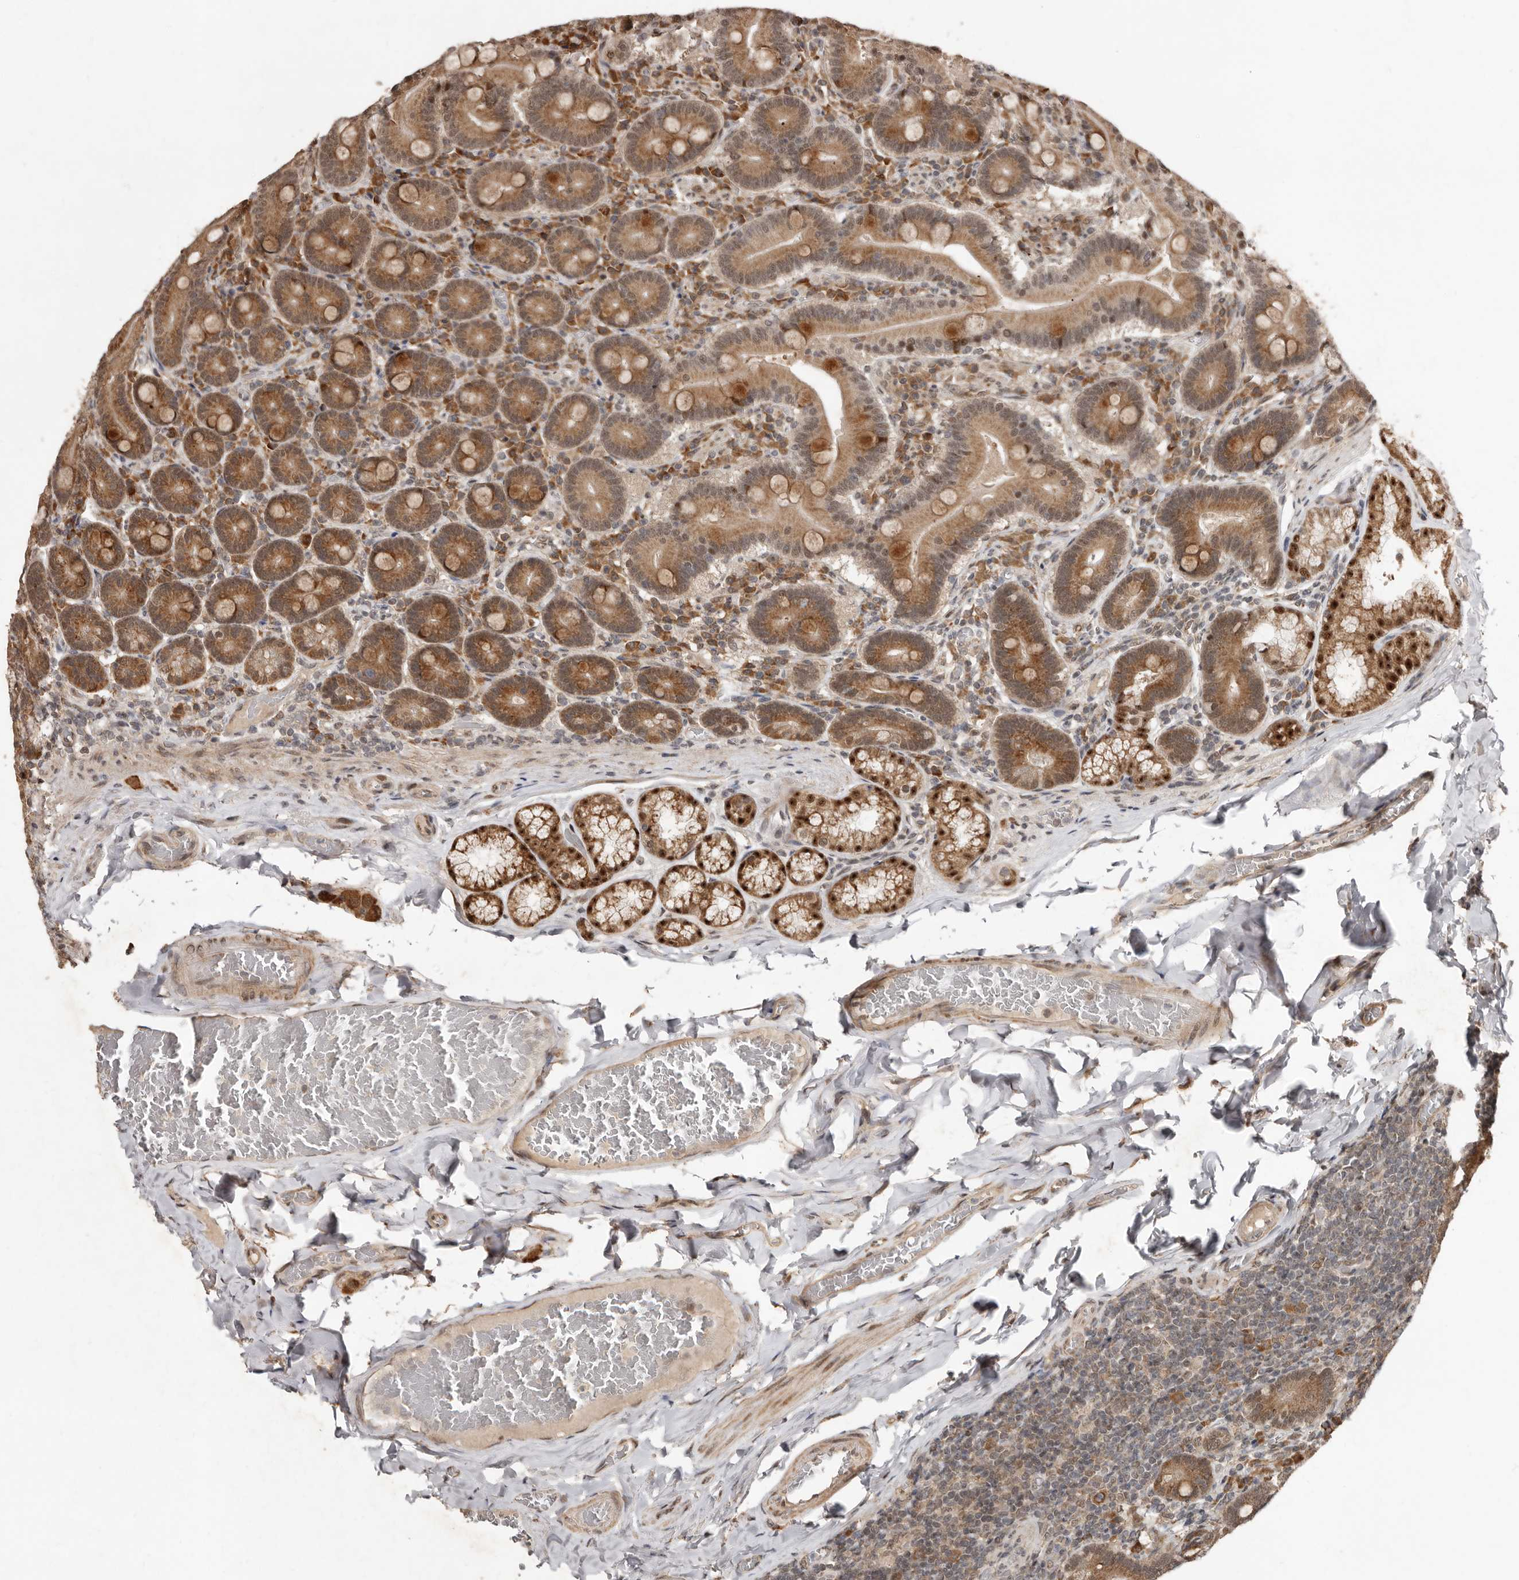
{"staining": {"intensity": "strong", "quantity": ">75%", "location": "cytoplasmic/membranous,nuclear"}, "tissue": "duodenum", "cell_type": "Glandular cells", "image_type": "normal", "snomed": [{"axis": "morphology", "description": "Normal tissue, NOS"}, {"axis": "topography", "description": "Duodenum"}], "caption": "High-power microscopy captured an immunohistochemistry photomicrograph of unremarkable duodenum, revealing strong cytoplasmic/membranous,nuclear staining in approximately >75% of glandular cells. Ihc stains the protein in brown and the nuclei are stained blue.", "gene": "LRGUK", "patient": {"sex": "female", "age": 62}}